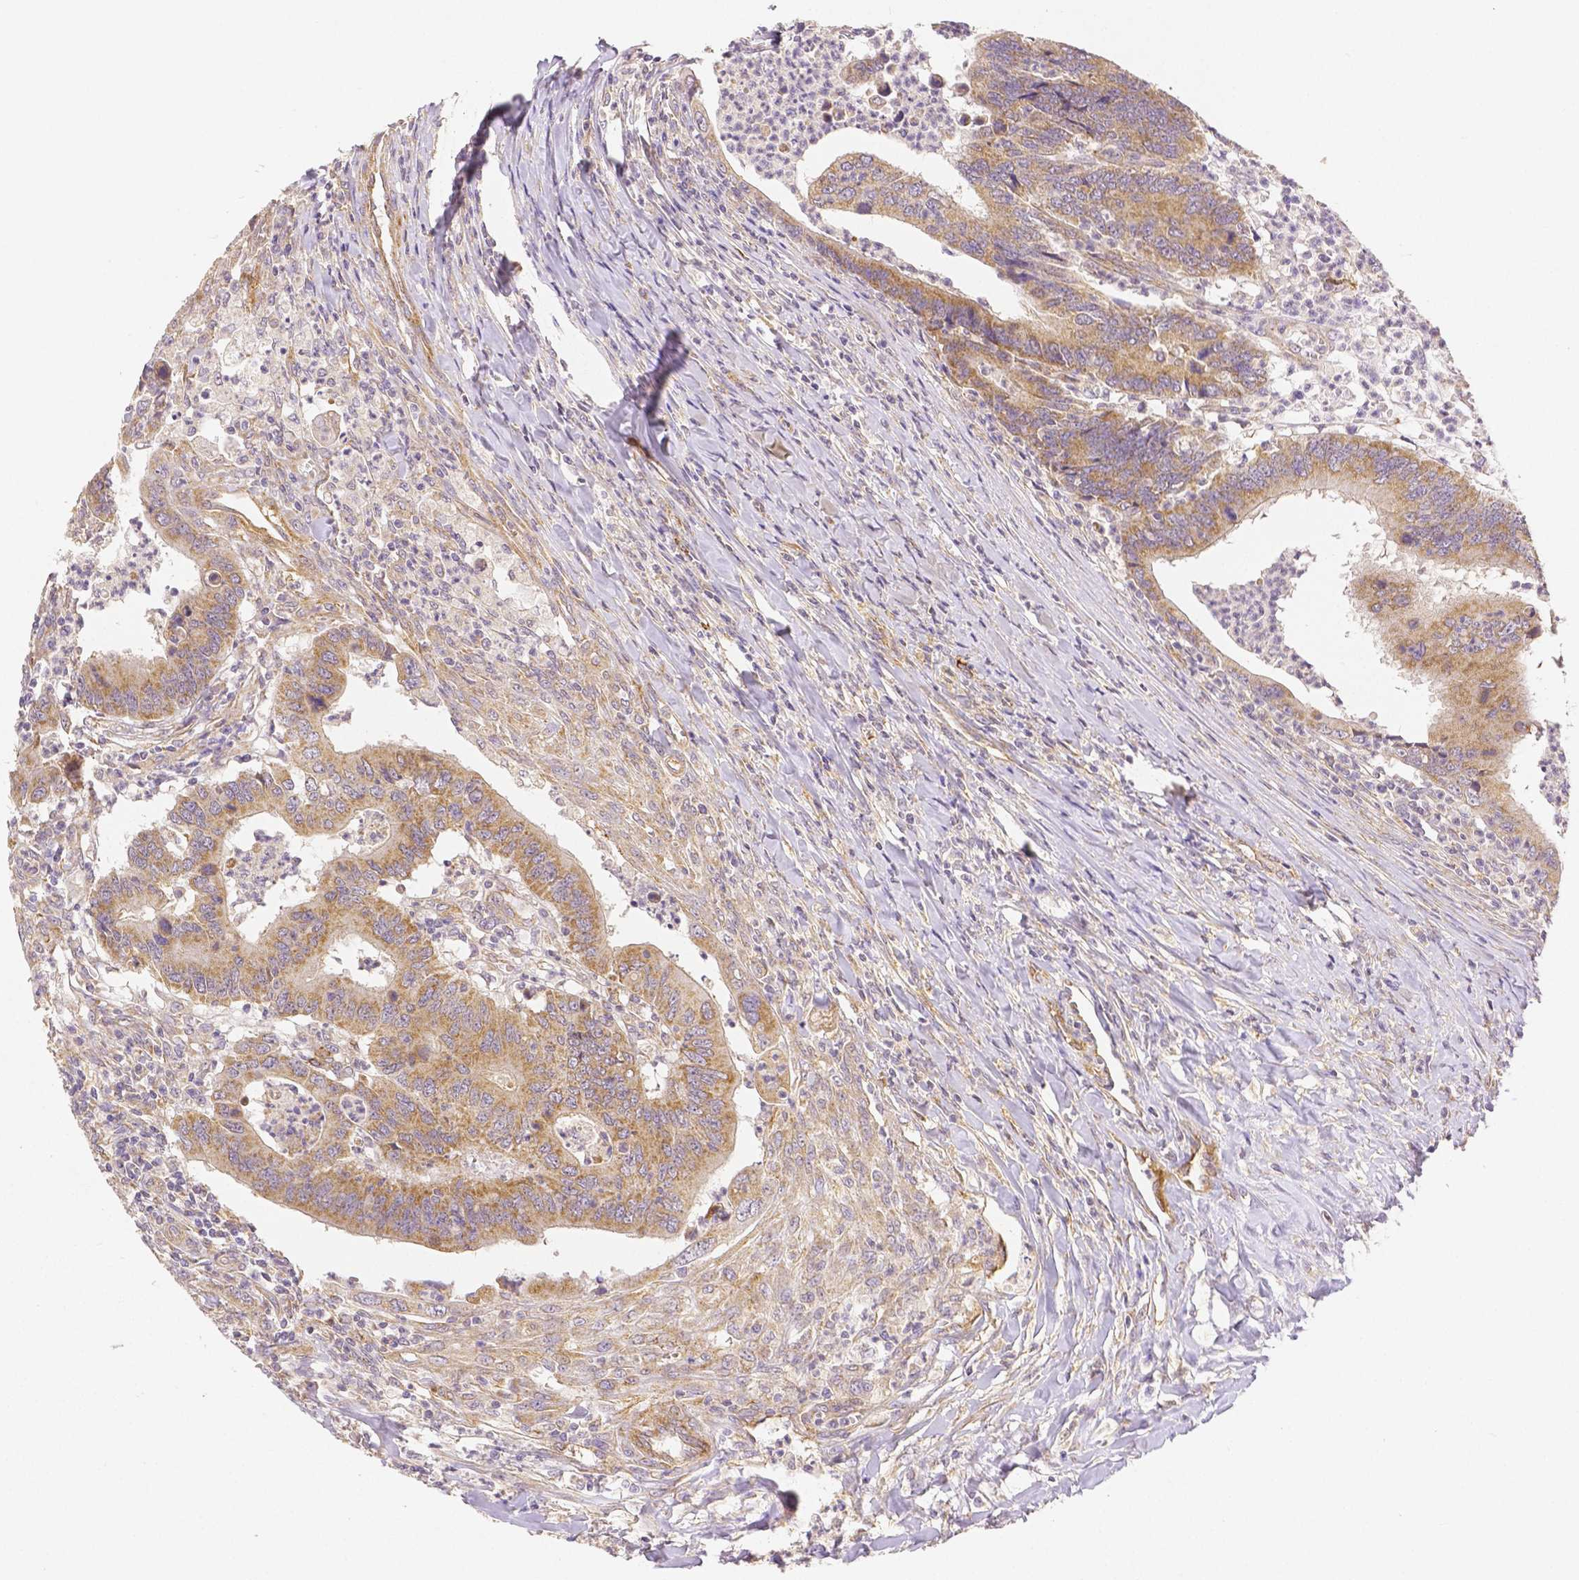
{"staining": {"intensity": "moderate", "quantity": ">75%", "location": "cytoplasmic/membranous"}, "tissue": "colorectal cancer", "cell_type": "Tumor cells", "image_type": "cancer", "snomed": [{"axis": "morphology", "description": "Adenocarcinoma, NOS"}, {"axis": "topography", "description": "Colon"}], "caption": "Protein expression analysis of adenocarcinoma (colorectal) demonstrates moderate cytoplasmic/membranous expression in approximately >75% of tumor cells. The staining was performed using DAB (3,3'-diaminobenzidine), with brown indicating positive protein expression. Nuclei are stained blue with hematoxylin.", "gene": "RHOT1", "patient": {"sex": "female", "age": 67}}